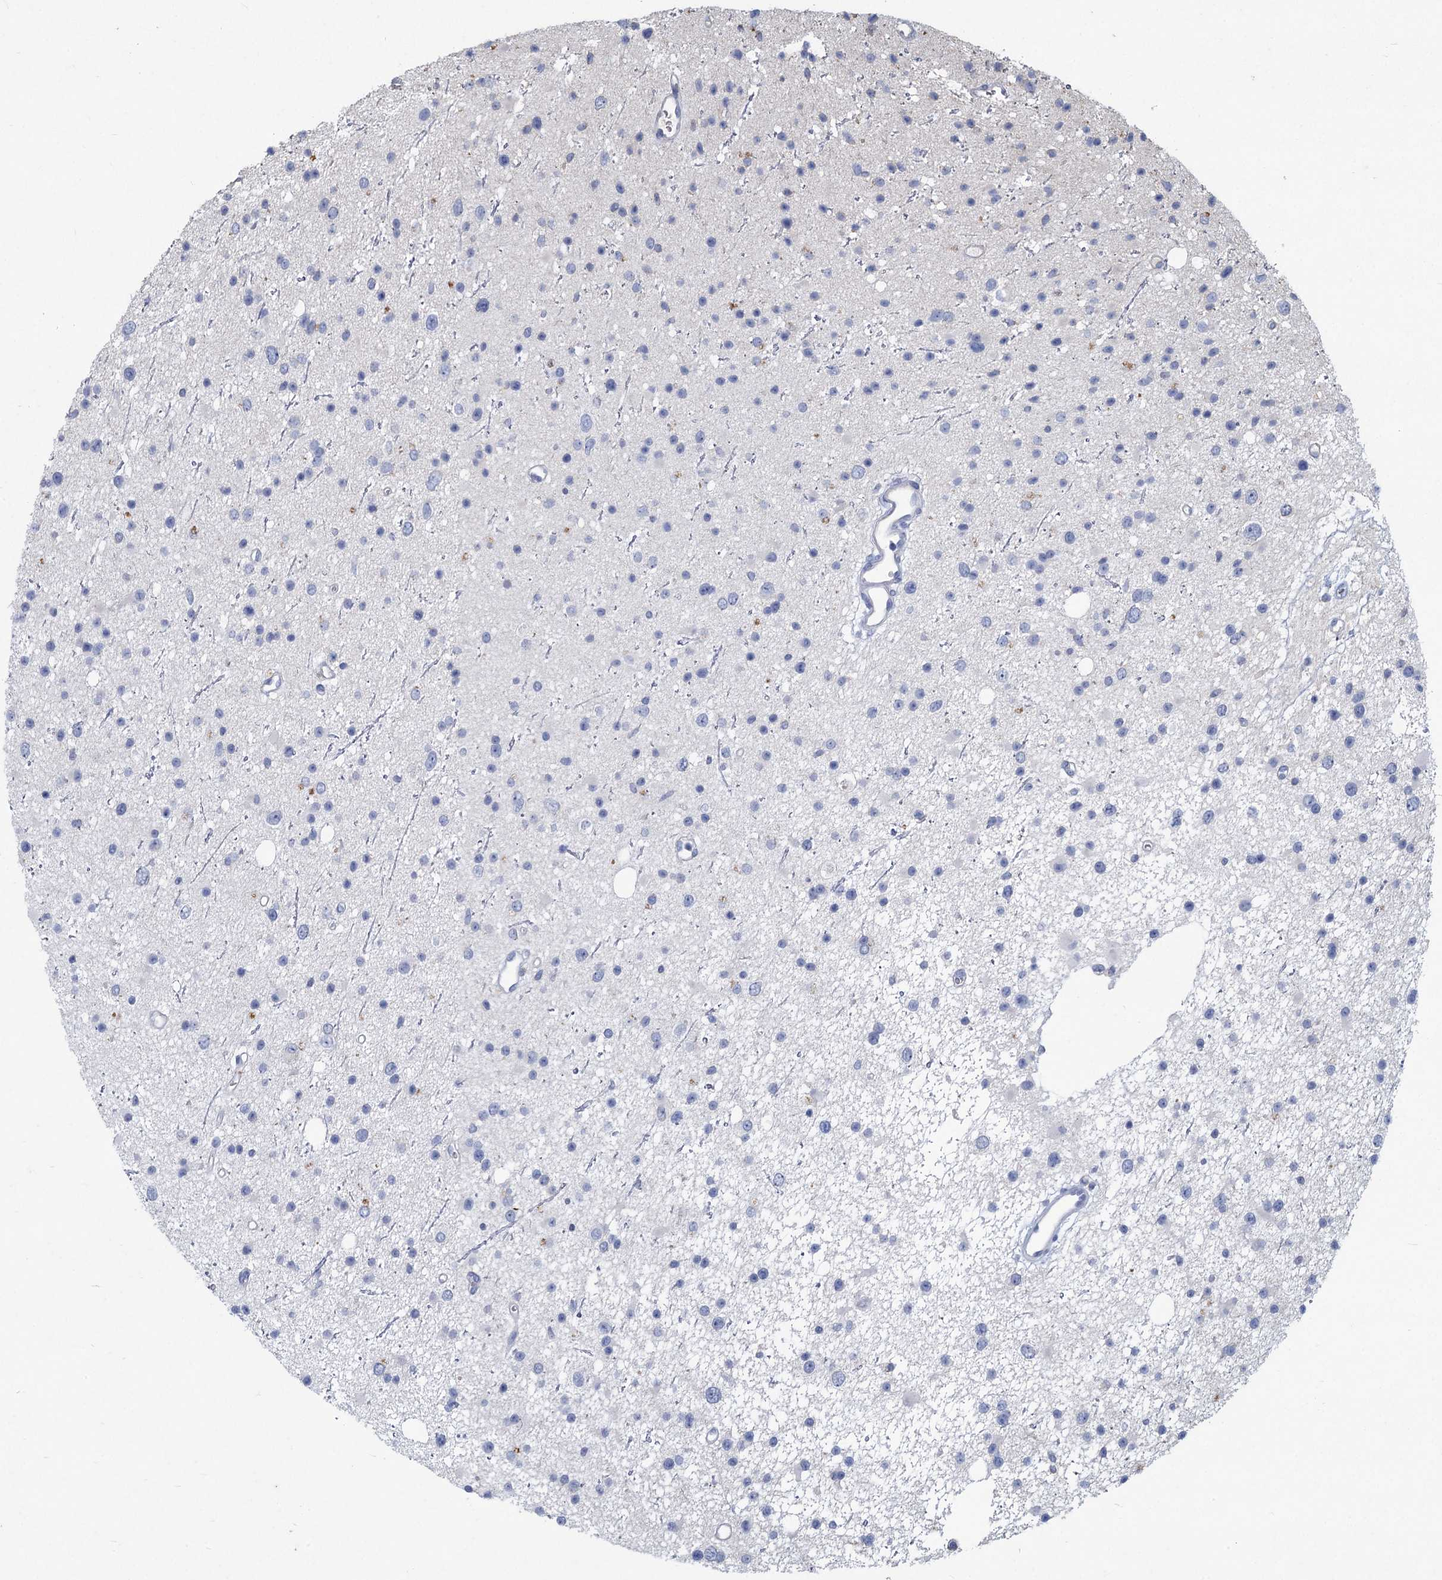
{"staining": {"intensity": "negative", "quantity": "none", "location": "none"}, "tissue": "glioma", "cell_type": "Tumor cells", "image_type": "cancer", "snomed": [{"axis": "morphology", "description": "Glioma, malignant, Low grade"}, {"axis": "topography", "description": "Cerebral cortex"}], "caption": "The micrograph reveals no staining of tumor cells in malignant glioma (low-grade).", "gene": "HES2", "patient": {"sex": "female", "age": 39}}